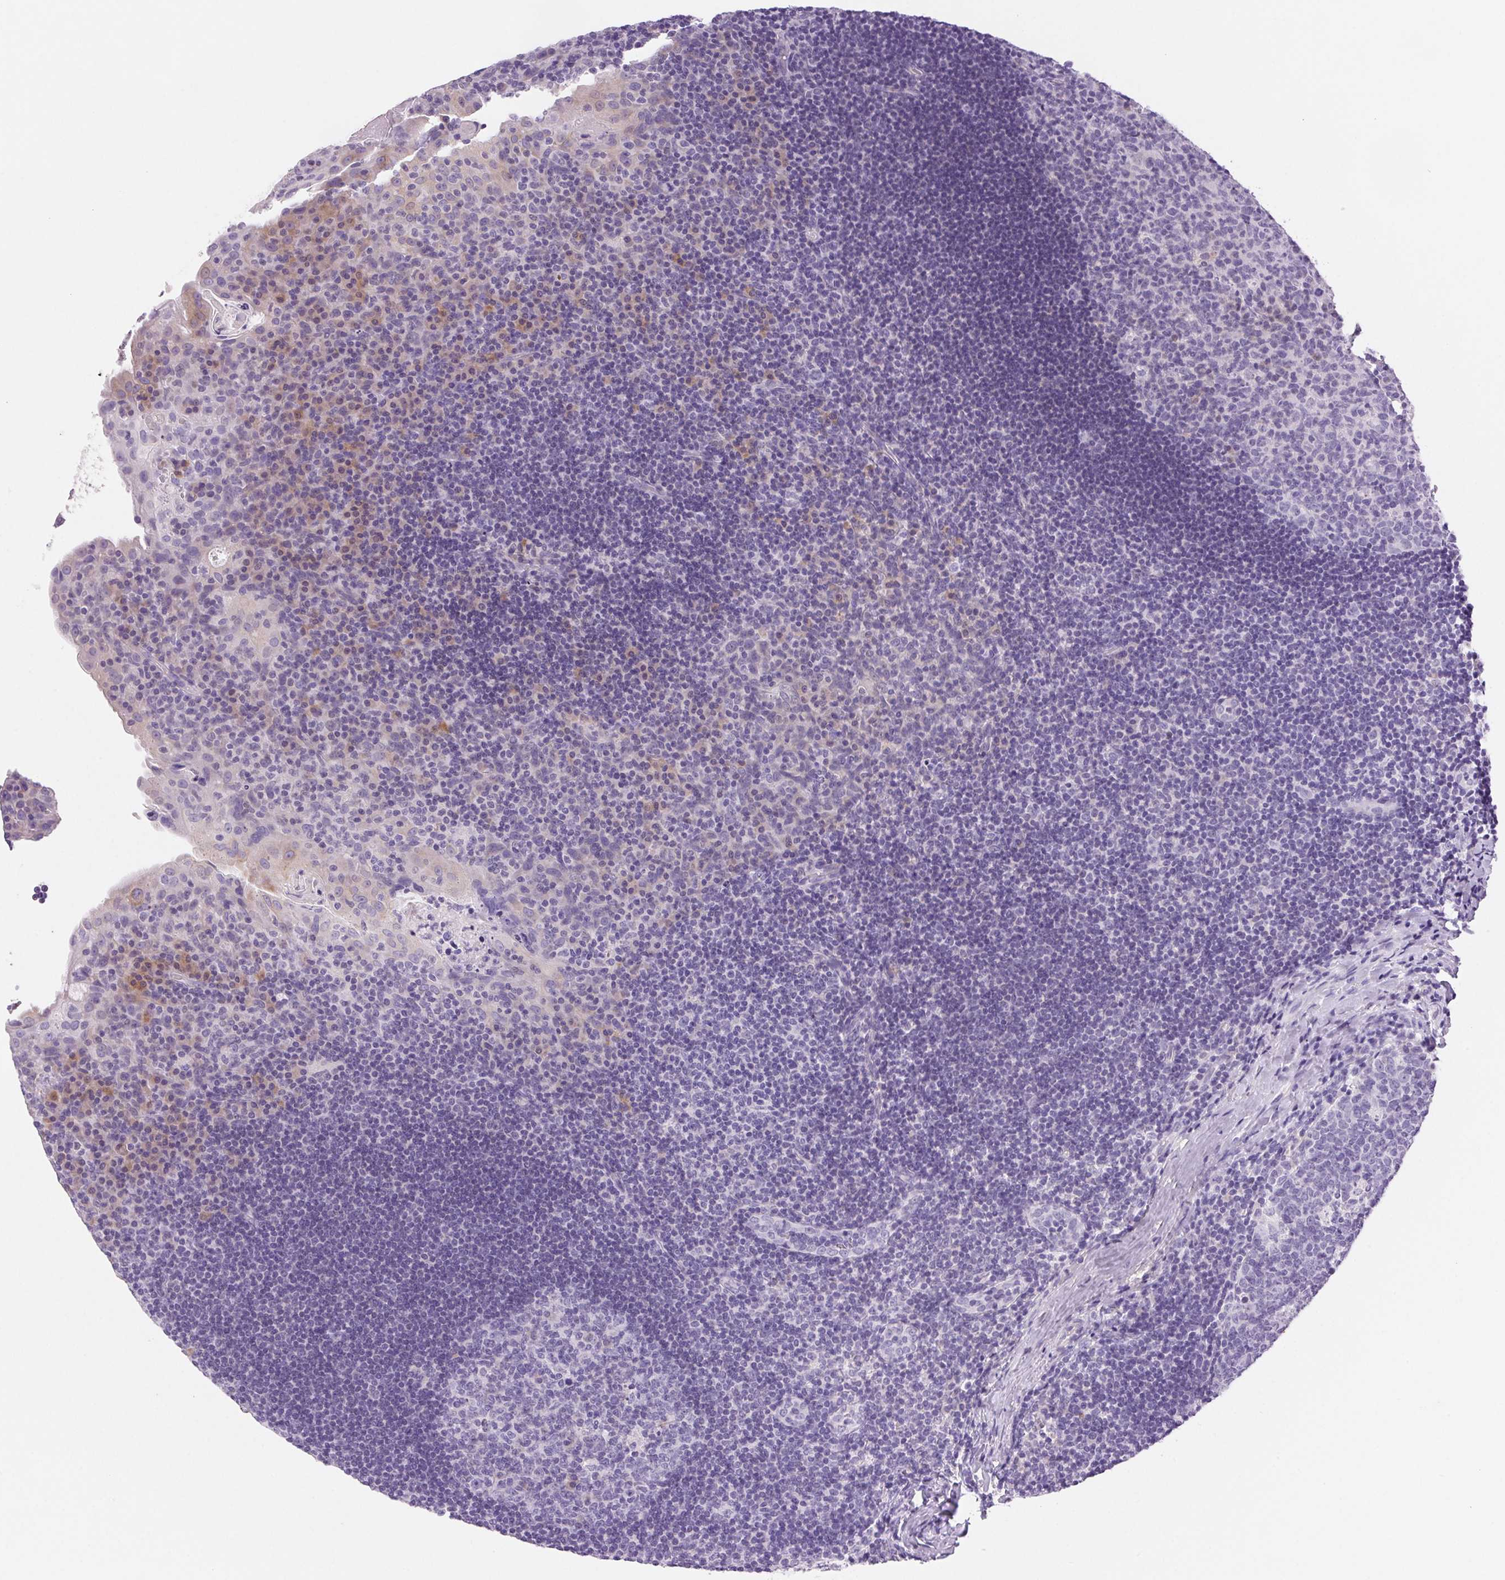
{"staining": {"intensity": "negative", "quantity": "none", "location": "none"}, "tissue": "tonsil", "cell_type": "Germinal center cells", "image_type": "normal", "snomed": [{"axis": "morphology", "description": "Normal tissue, NOS"}, {"axis": "topography", "description": "Tonsil"}], "caption": "Immunohistochemical staining of benign tonsil displays no significant expression in germinal center cells.", "gene": "ARHGAP11B", "patient": {"sex": "male", "age": 17}}